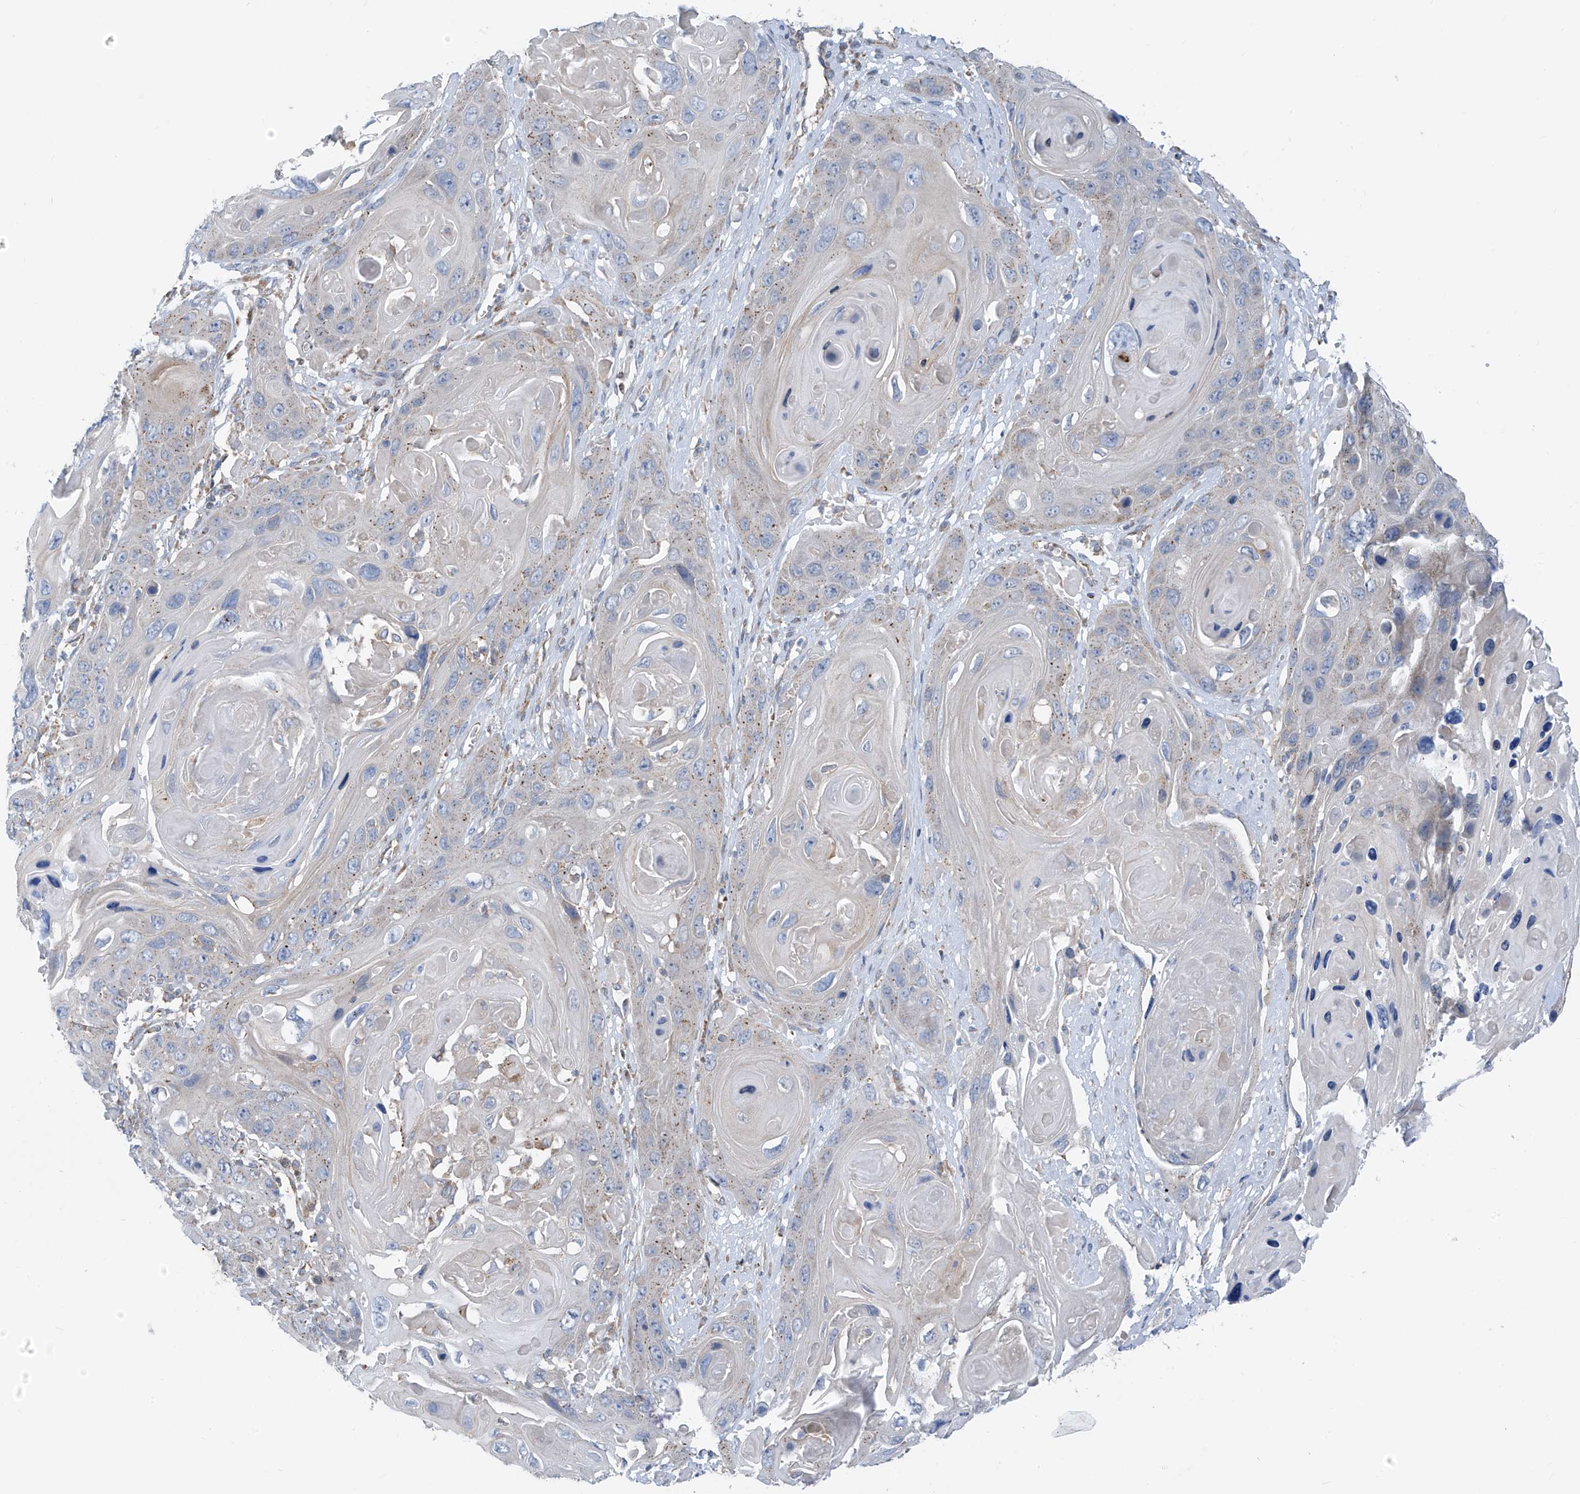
{"staining": {"intensity": "negative", "quantity": "none", "location": "none"}, "tissue": "skin cancer", "cell_type": "Tumor cells", "image_type": "cancer", "snomed": [{"axis": "morphology", "description": "Squamous cell carcinoma, NOS"}, {"axis": "topography", "description": "Skin"}], "caption": "Immunohistochemical staining of human squamous cell carcinoma (skin) displays no significant positivity in tumor cells.", "gene": "EOMES", "patient": {"sex": "male", "age": 55}}